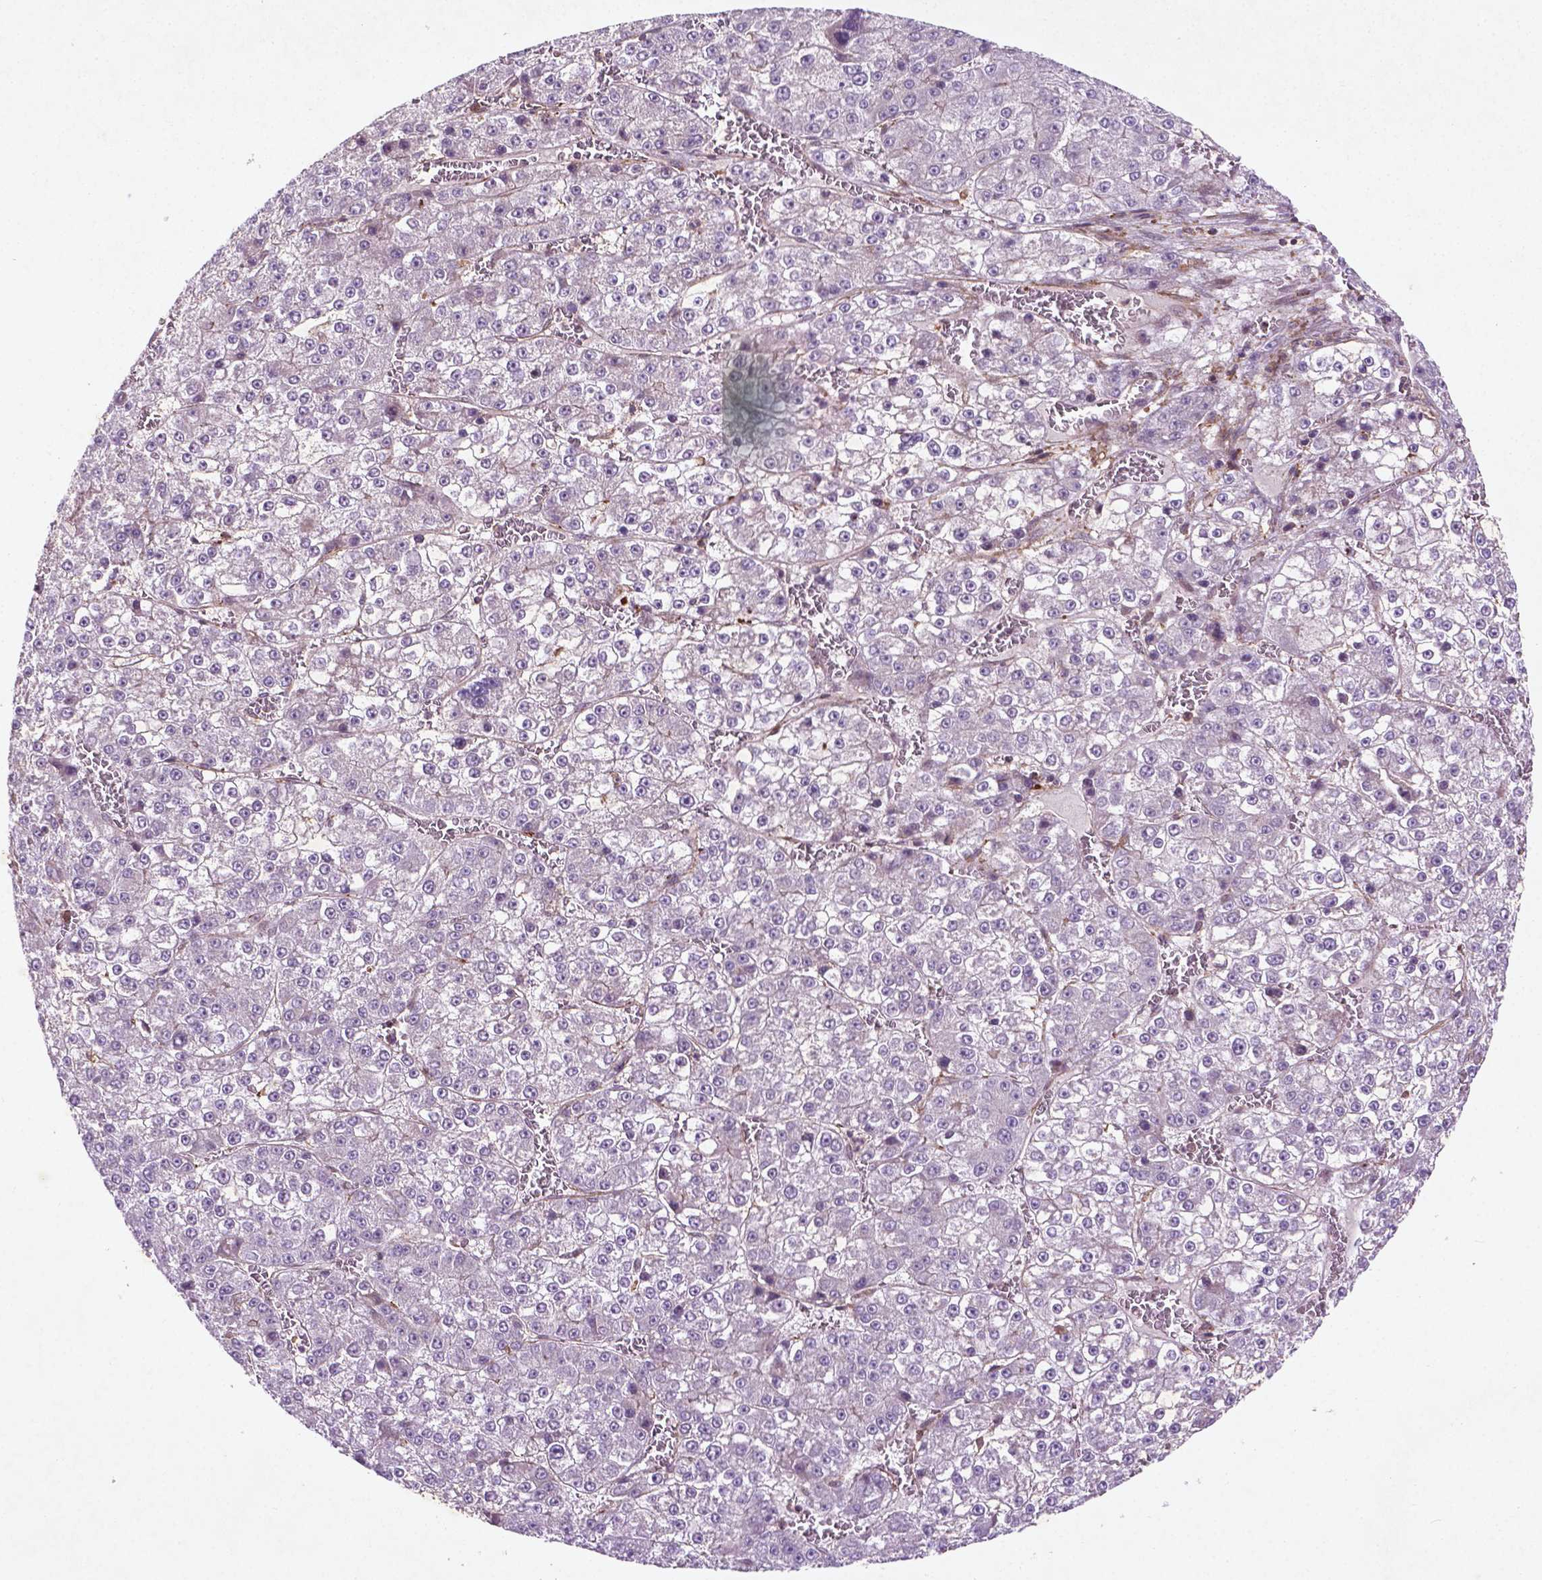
{"staining": {"intensity": "negative", "quantity": "none", "location": "none"}, "tissue": "liver cancer", "cell_type": "Tumor cells", "image_type": "cancer", "snomed": [{"axis": "morphology", "description": "Carcinoma, Hepatocellular, NOS"}, {"axis": "topography", "description": "Liver"}], "caption": "Liver cancer was stained to show a protein in brown. There is no significant positivity in tumor cells. Brightfield microscopy of immunohistochemistry stained with DAB (3,3'-diaminobenzidine) (brown) and hematoxylin (blue), captured at high magnification.", "gene": "TCHP", "patient": {"sex": "female", "age": 73}}